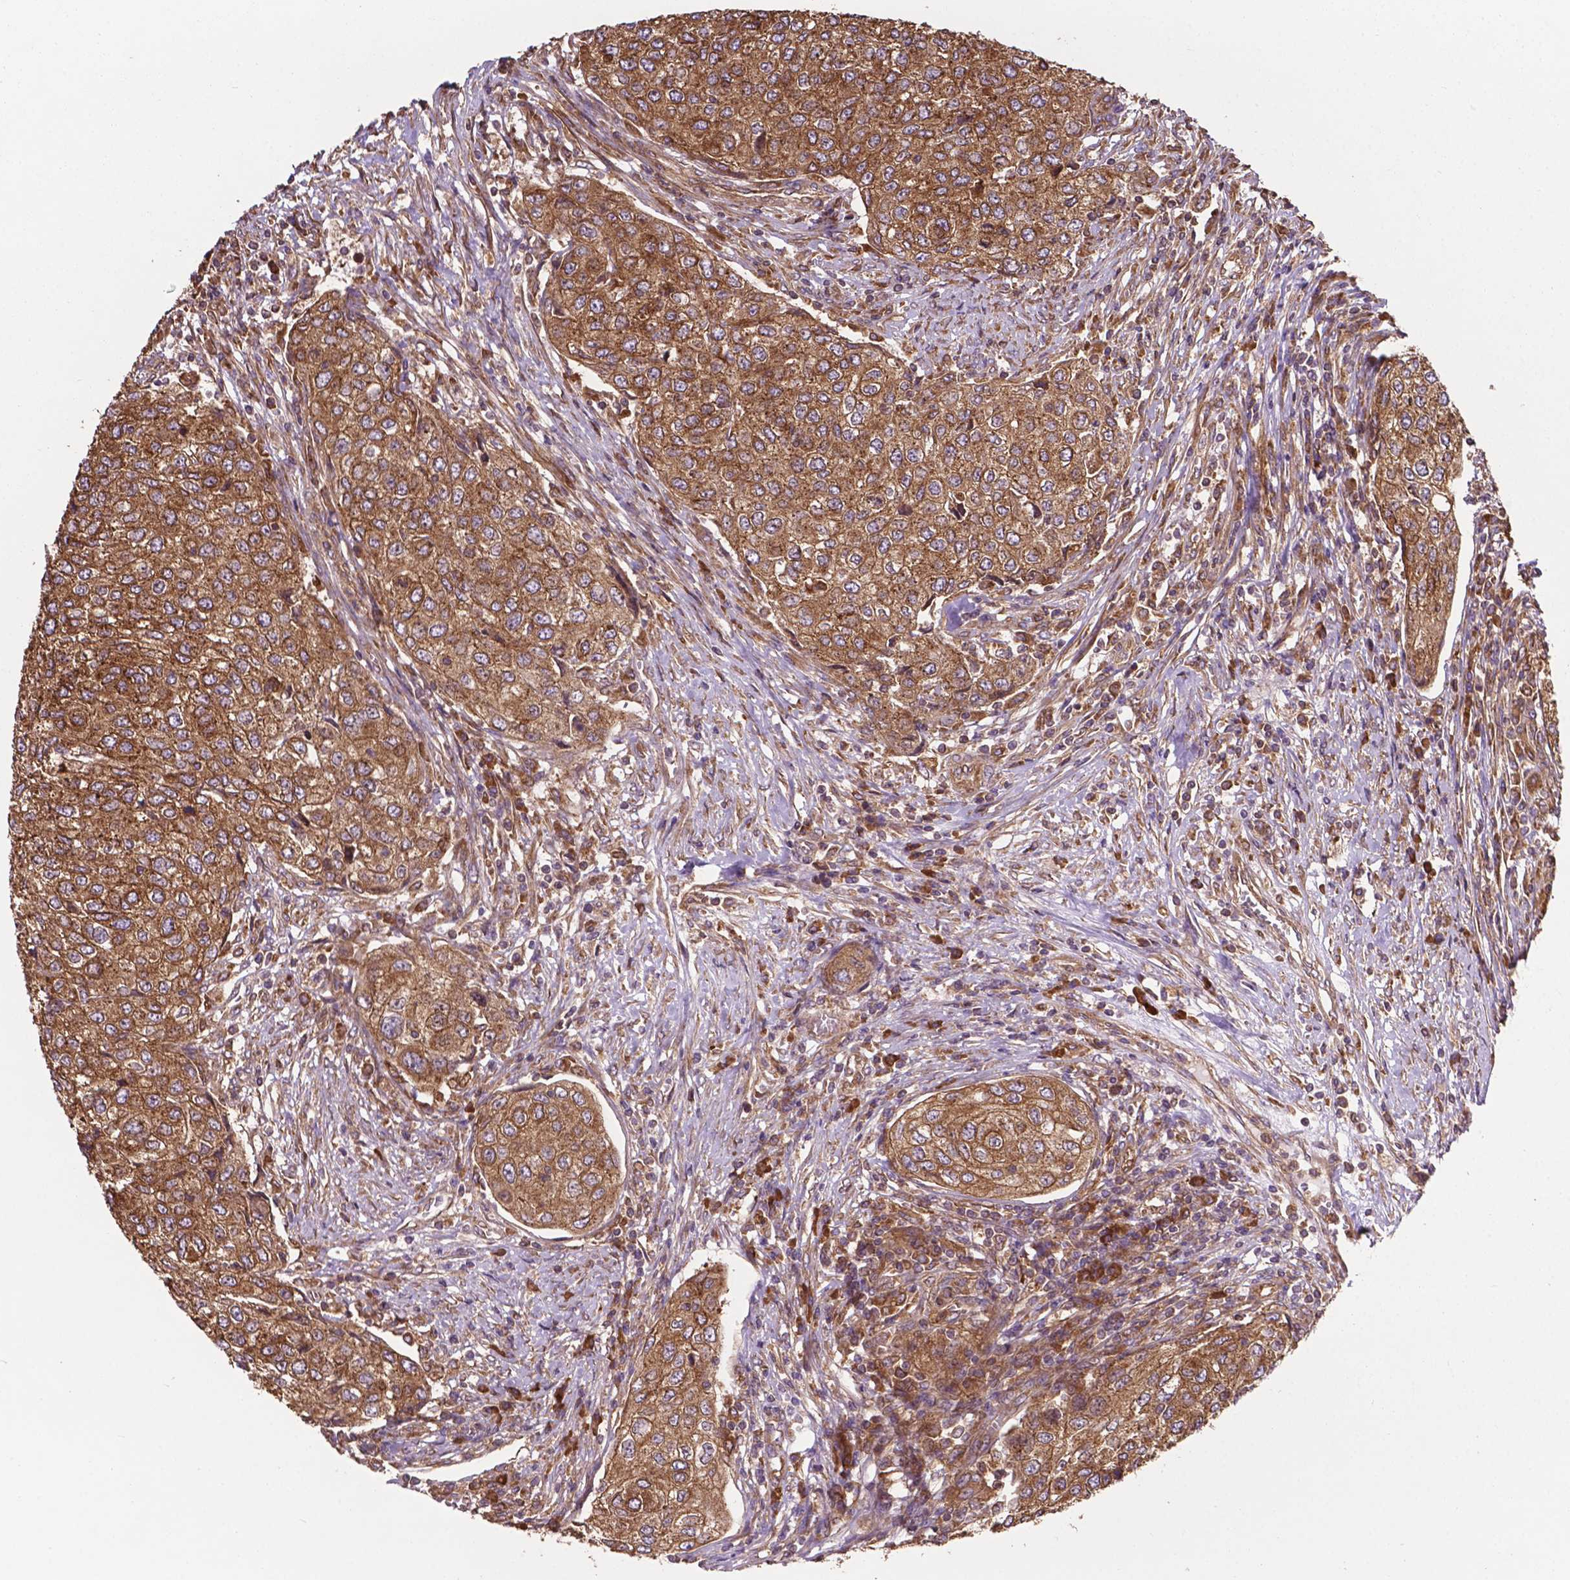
{"staining": {"intensity": "moderate", "quantity": ">75%", "location": "cytoplasmic/membranous"}, "tissue": "urothelial cancer", "cell_type": "Tumor cells", "image_type": "cancer", "snomed": [{"axis": "morphology", "description": "Urothelial carcinoma, High grade"}, {"axis": "topography", "description": "Urinary bladder"}], "caption": "Protein staining shows moderate cytoplasmic/membranous staining in about >75% of tumor cells in urothelial cancer.", "gene": "CCDC71L", "patient": {"sex": "female", "age": 78}}